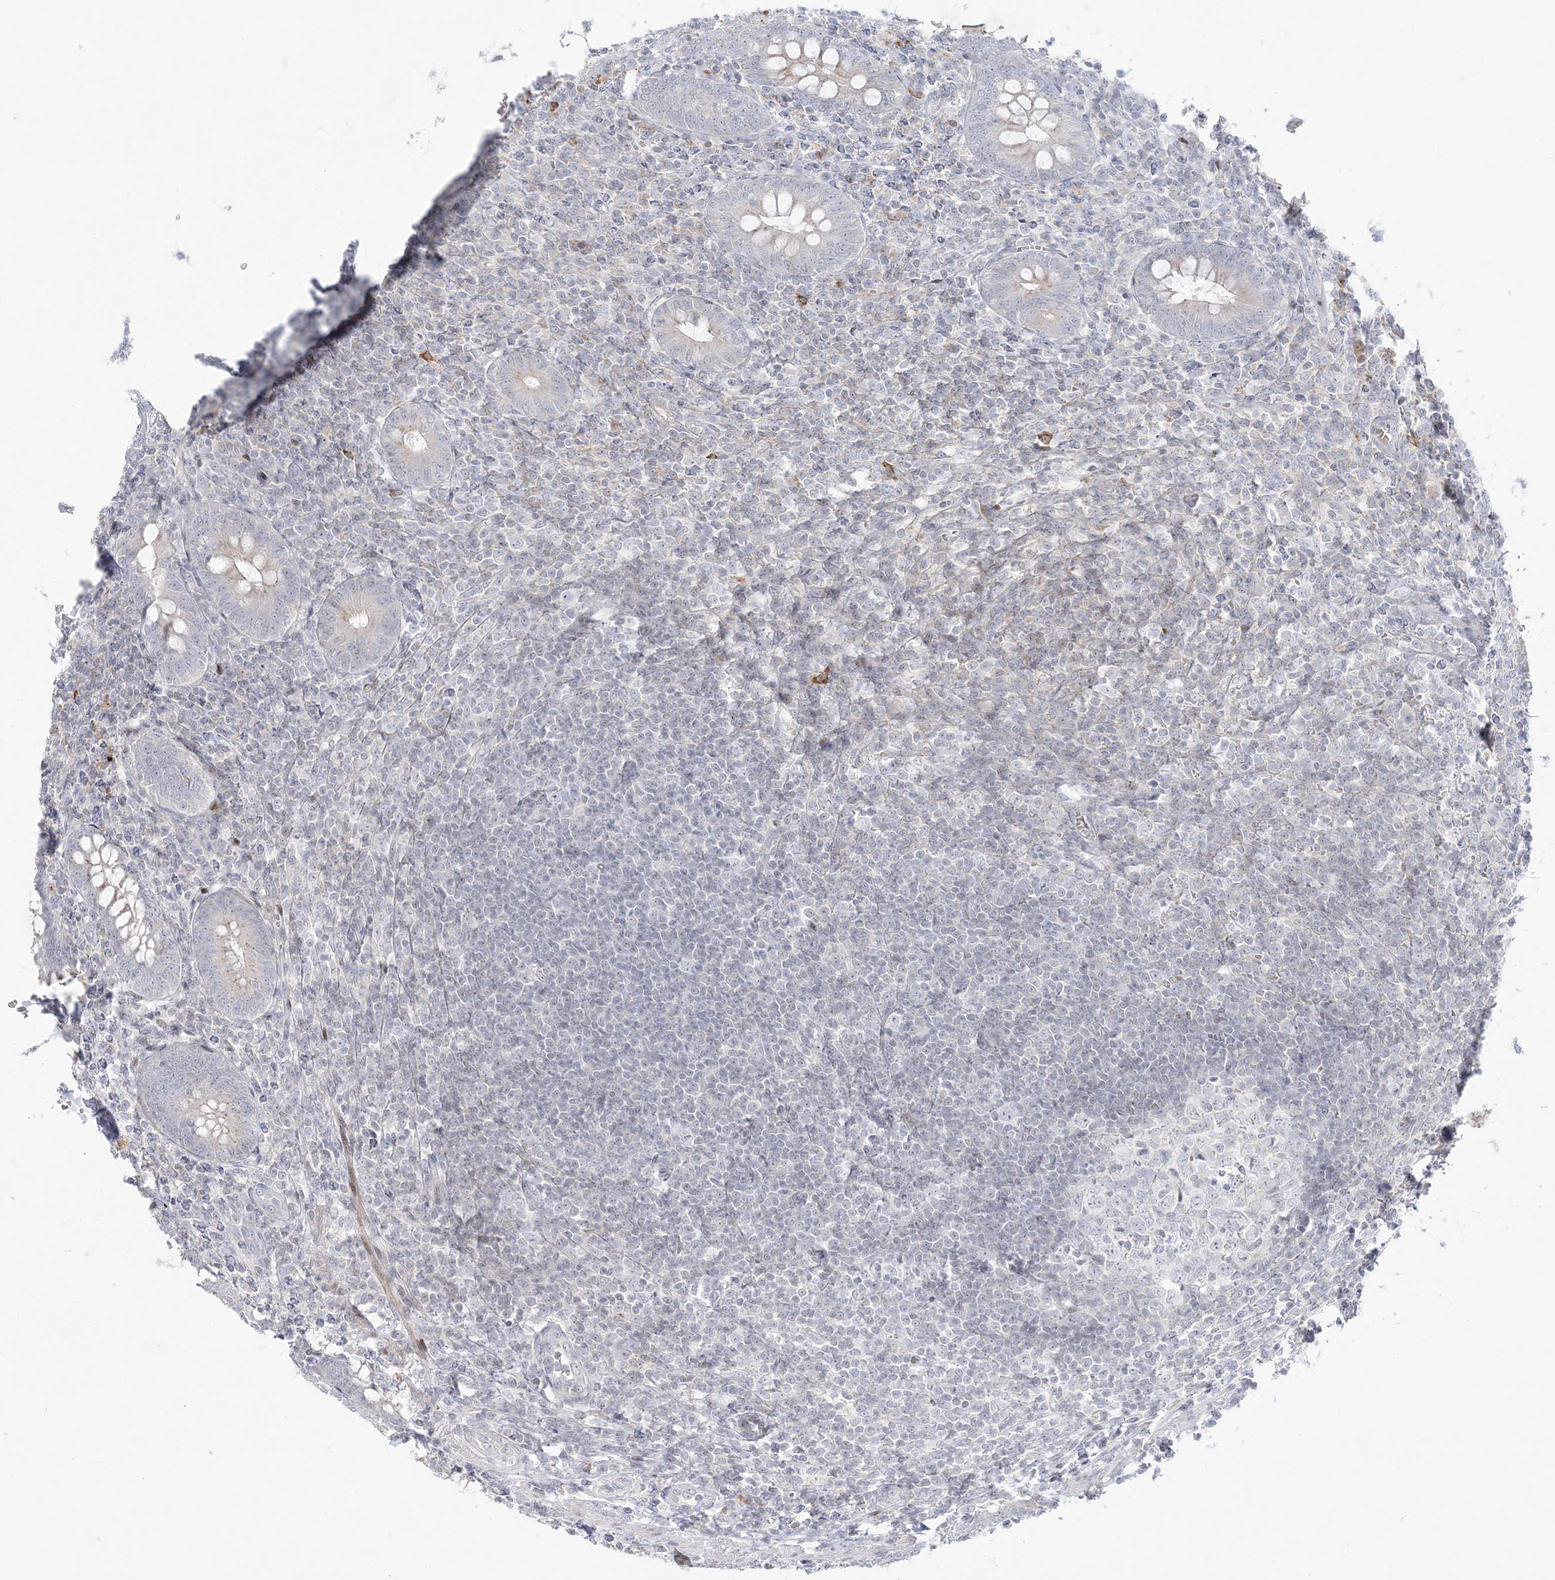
{"staining": {"intensity": "negative", "quantity": "none", "location": "none"}, "tissue": "appendix", "cell_type": "Glandular cells", "image_type": "normal", "snomed": [{"axis": "morphology", "description": "Normal tissue, NOS"}, {"axis": "topography", "description": "Appendix"}], "caption": "Glandular cells show no significant positivity in unremarkable appendix. The staining is performed using DAB brown chromogen with nuclei counter-stained in using hematoxylin.", "gene": "SH3BP4", "patient": {"sex": "male", "age": 14}}